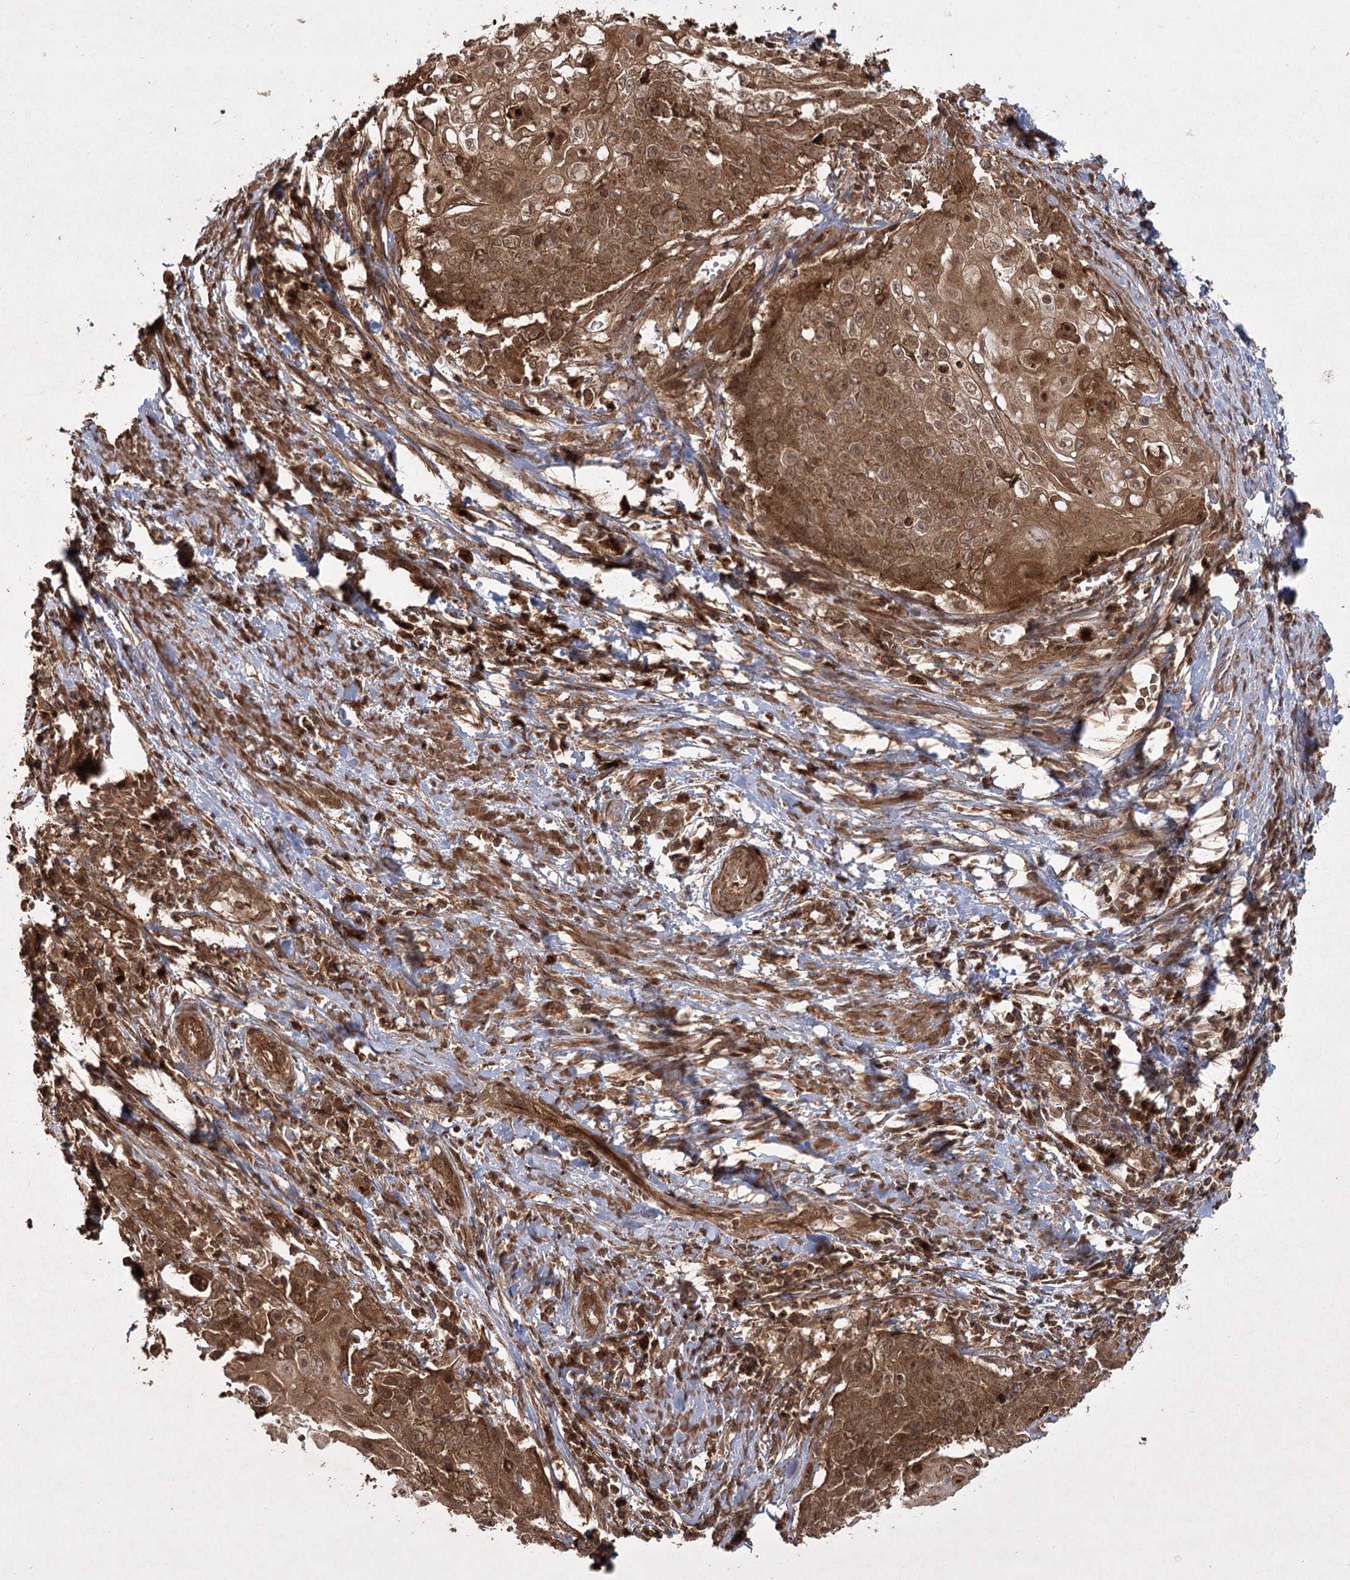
{"staining": {"intensity": "moderate", "quantity": ">75%", "location": "cytoplasmic/membranous,nuclear"}, "tissue": "cervical cancer", "cell_type": "Tumor cells", "image_type": "cancer", "snomed": [{"axis": "morphology", "description": "Squamous cell carcinoma, NOS"}, {"axis": "topography", "description": "Cervix"}], "caption": "Brown immunohistochemical staining in cervical cancer (squamous cell carcinoma) demonstrates moderate cytoplasmic/membranous and nuclear staining in about >75% of tumor cells.", "gene": "MDFIC", "patient": {"sex": "female", "age": 39}}